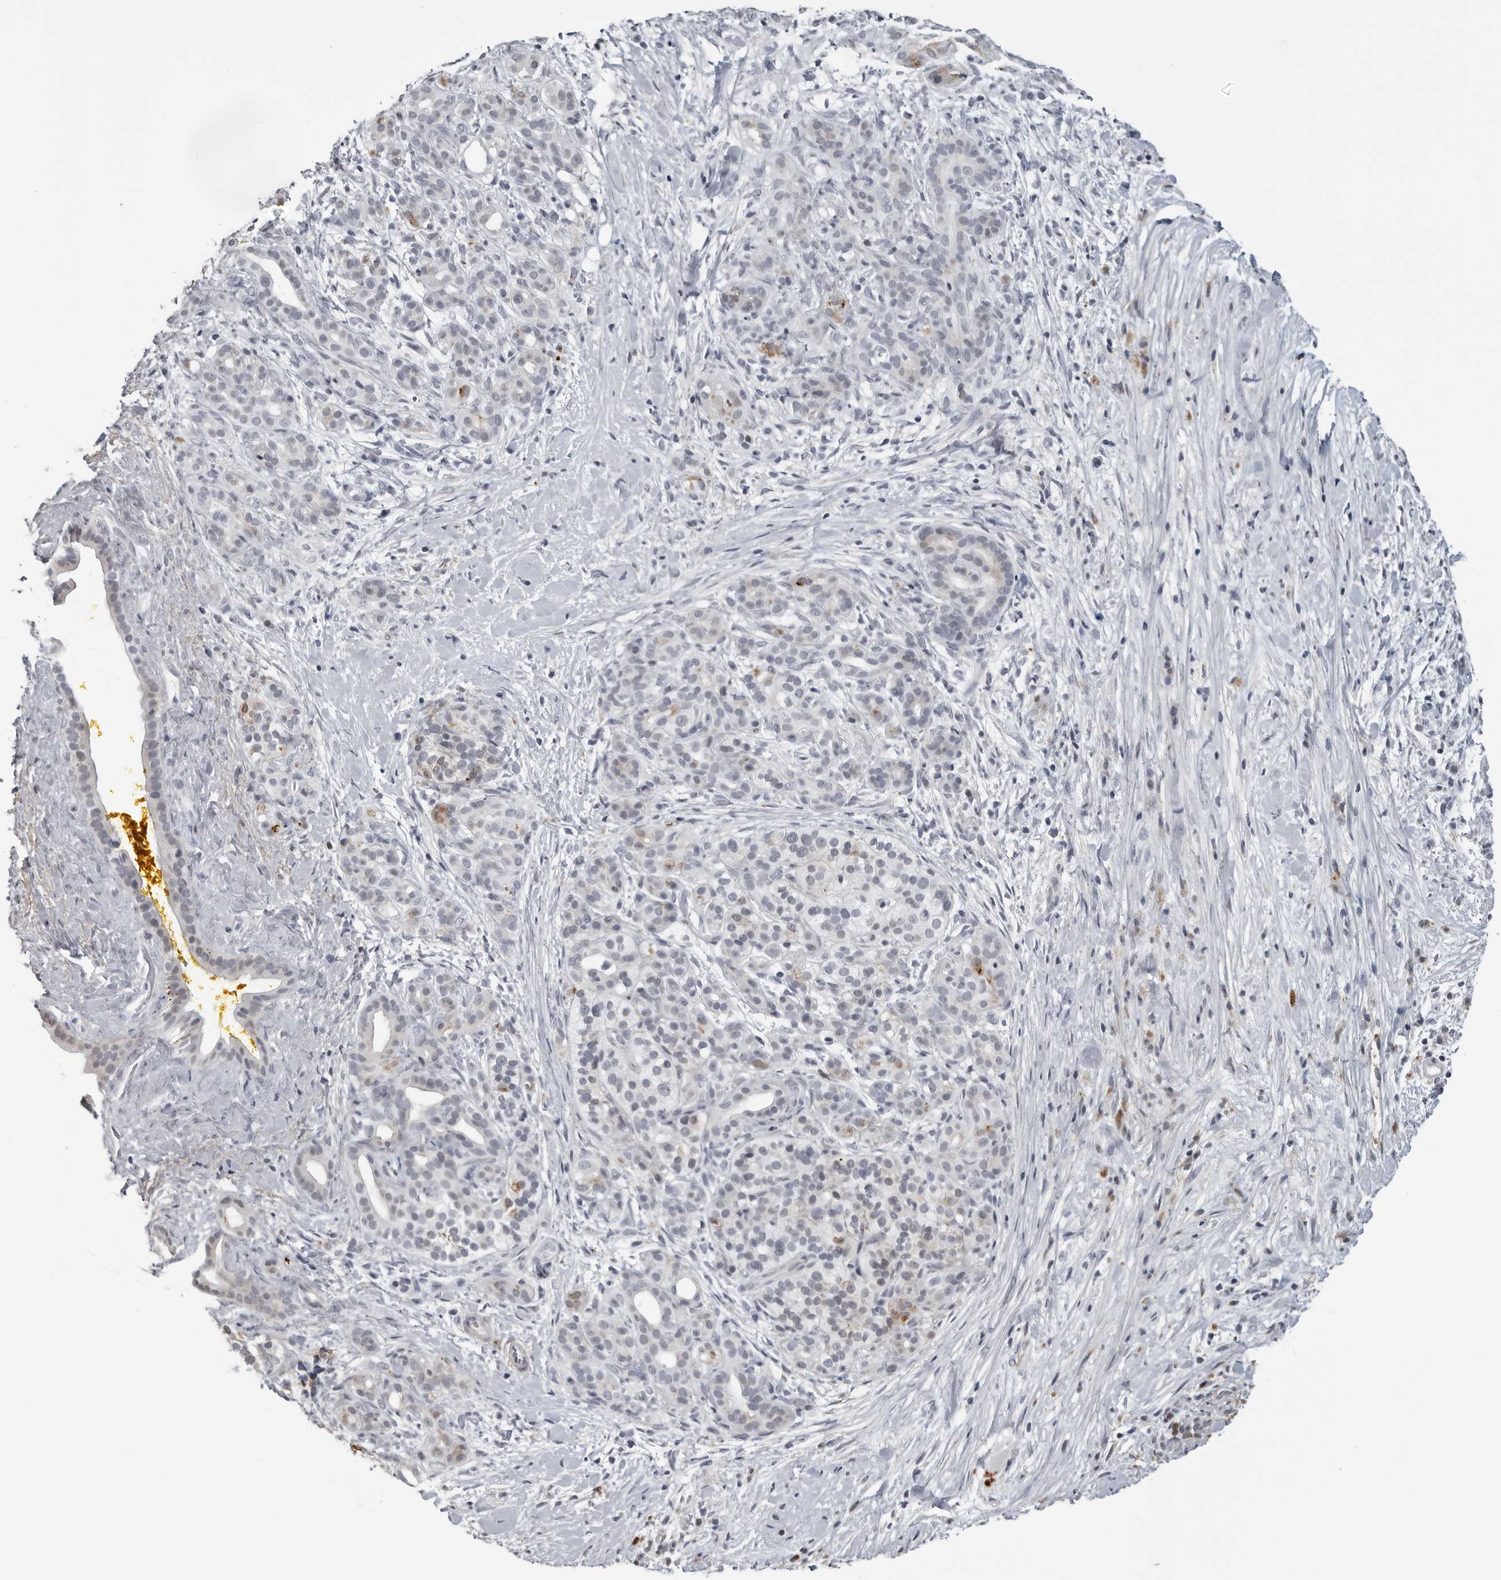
{"staining": {"intensity": "negative", "quantity": "none", "location": "none"}, "tissue": "pancreatic cancer", "cell_type": "Tumor cells", "image_type": "cancer", "snomed": [{"axis": "morphology", "description": "Adenocarcinoma, NOS"}, {"axis": "topography", "description": "Pancreas"}], "caption": "Protein analysis of pancreatic cancer (adenocarcinoma) exhibits no significant staining in tumor cells.", "gene": "CXCR5", "patient": {"sex": "male", "age": 58}}